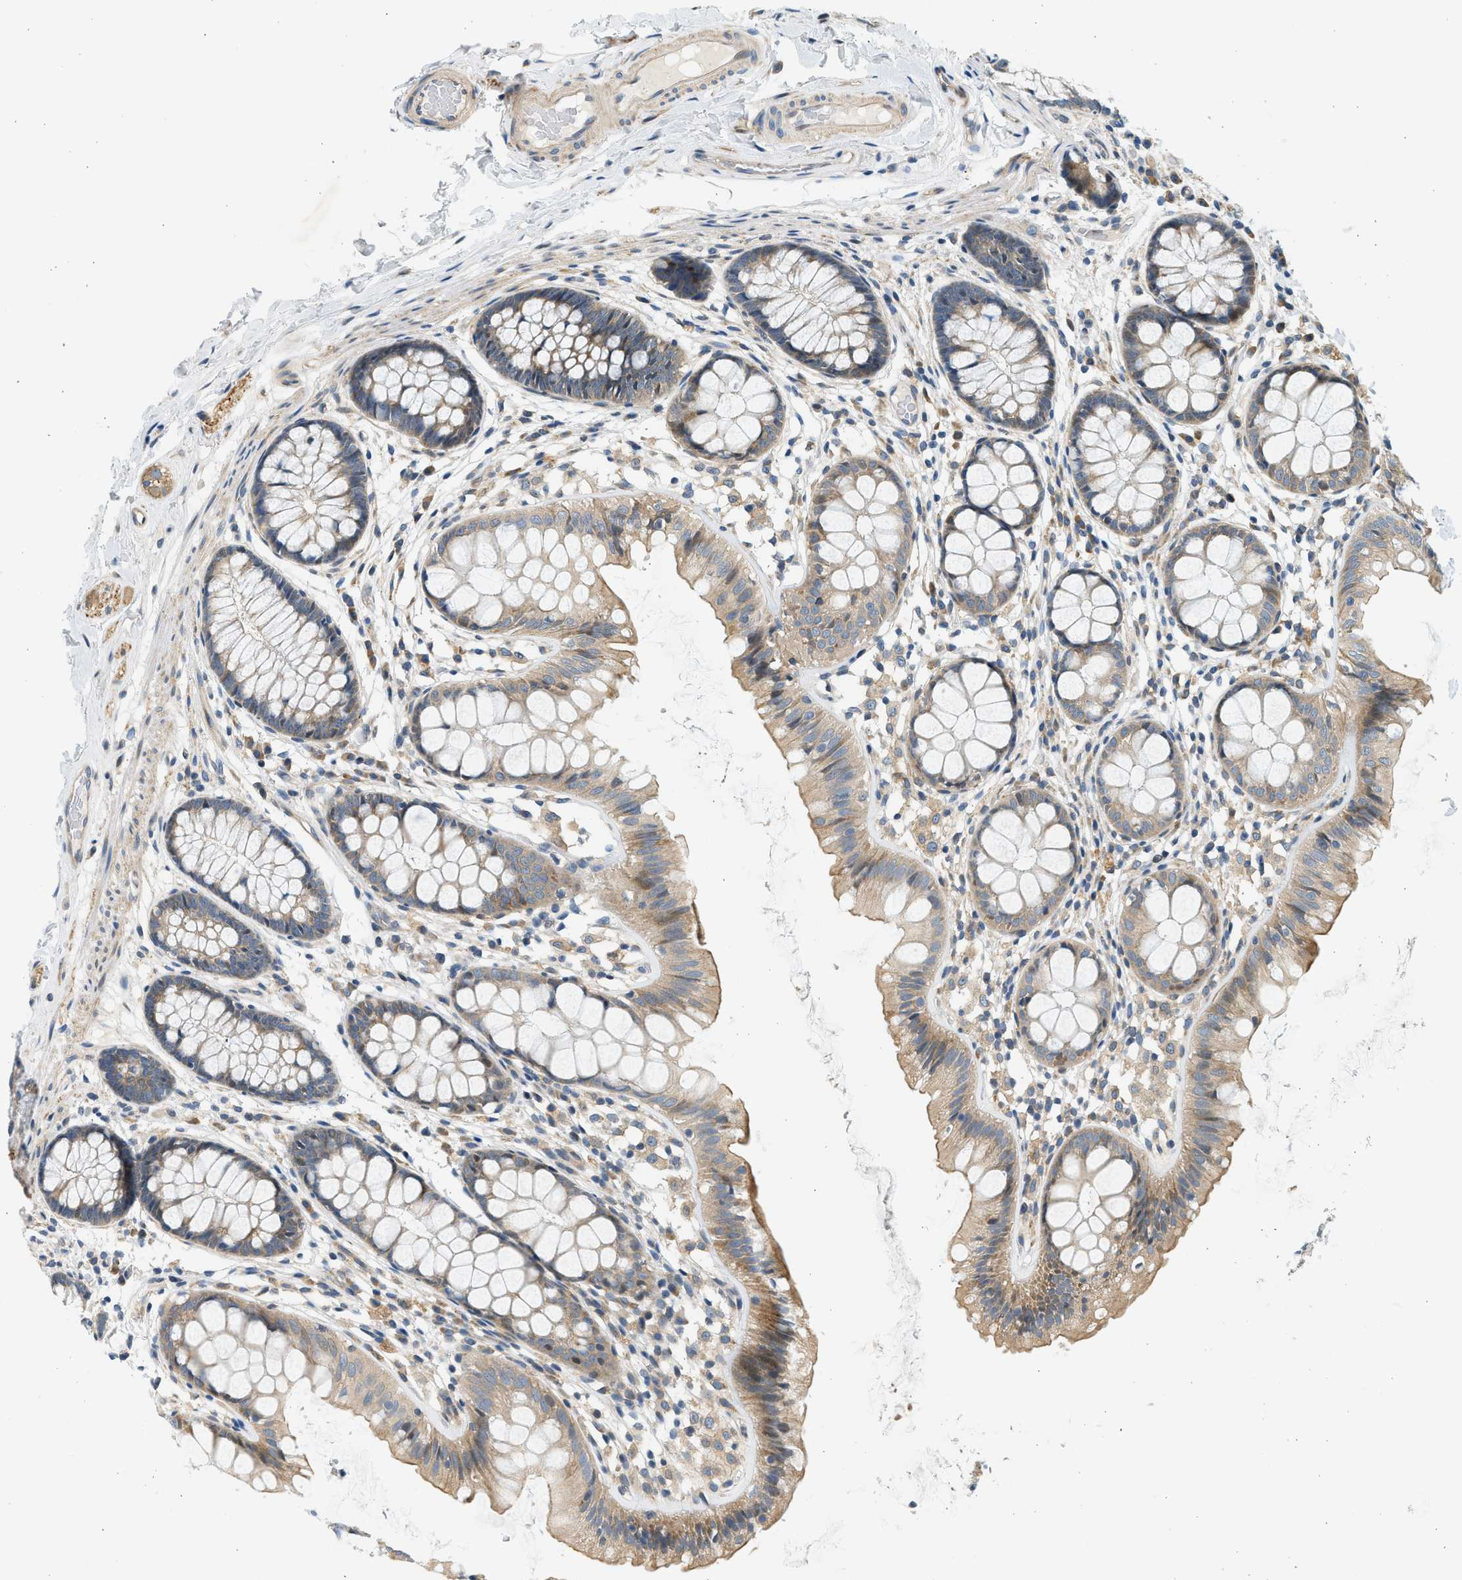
{"staining": {"intensity": "moderate", "quantity": ">75%", "location": "cytoplasmic/membranous"}, "tissue": "colon", "cell_type": "Endothelial cells", "image_type": "normal", "snomed": [{"axis": "morphology", "description": "Normal tissue, NOS"}, {"axis": "topography", "description": "Colon"}], "caption": "Protein staining of unremarkable colon reveals moderate cytoplasmic/membranous staining in approximately >75% of endothelial cells.", "gene": "KDELR2", "patient": {"sex": "female", "age": 56}}